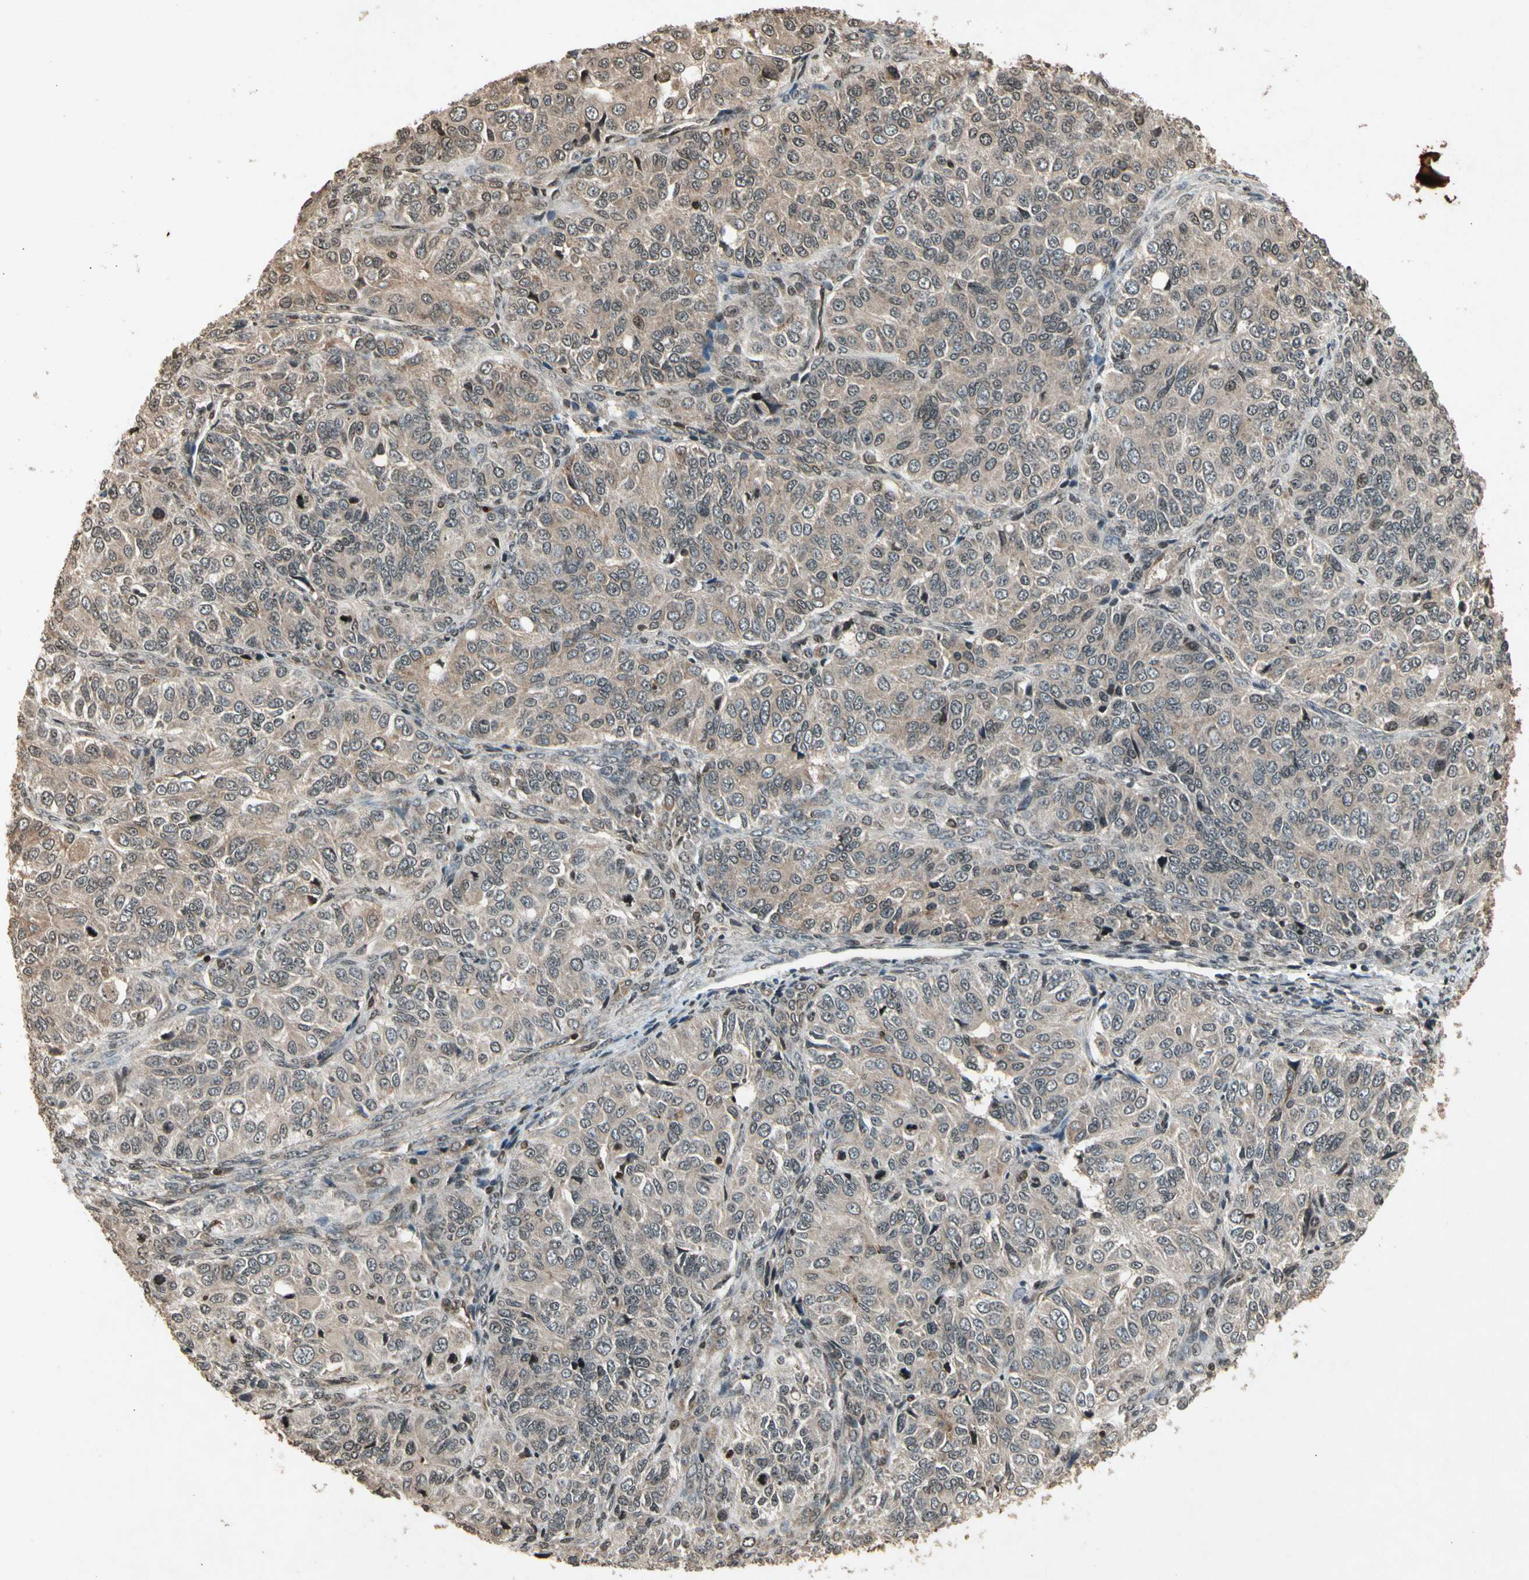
{"staining": {"intensity": "weak", "quantity": ">75%", "location": "cytoplasmic/membranous"}, "tissue": "ovarian cancer", "cell_type": "Tumor cells", "image_type": "cancer", "snomed": [{"axis": "morphology", "description": "Carcinoma, endometroid"}, {"axis": "topography", "description": "Ovary"}], "caption": "This image demonstrates immunohistochemistry staining of human endometroid carcinoma (ovarian), with low weak cytoplasmic/membranous expression in about >75% of tumor cells.", "gene": "GLRX", "patient": {"sex": "female", "age": 51}}